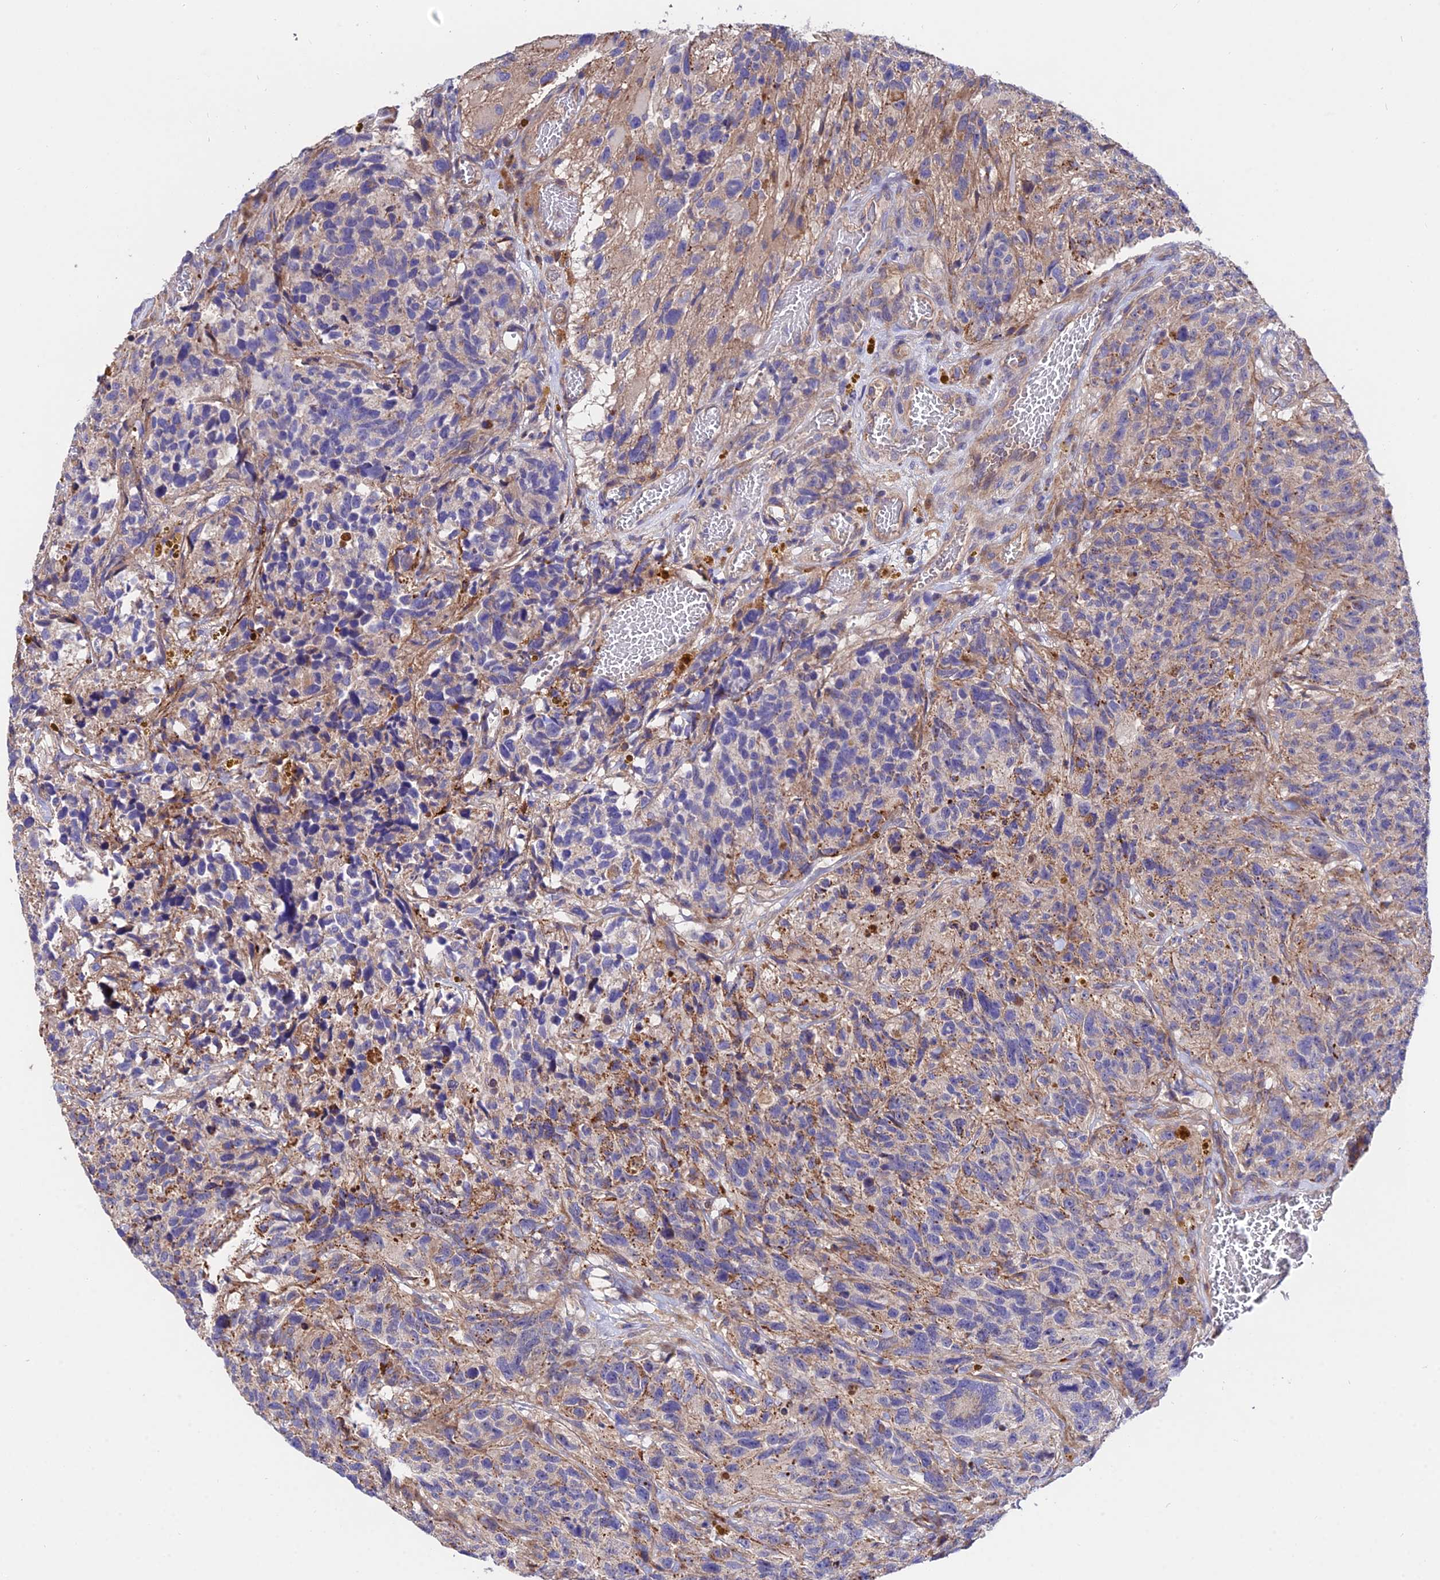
{"staining": {"intensity": "negative", "quantity": "none", "location": "none"}, "tissue": "glioma", "cell_type": "Tumor cells", "image_type": "cancer", "snomed": [{"axis": "morphology", "description": "Glioma, malignant, High grade"}, {"axis": "topography", "description": "Brain"}], "caption": "Immunohistochemistry of human glioma shows no staining in tumor cells.", "gene": "CDC37L1", "patient": {"sex": "male", "age": 69}}